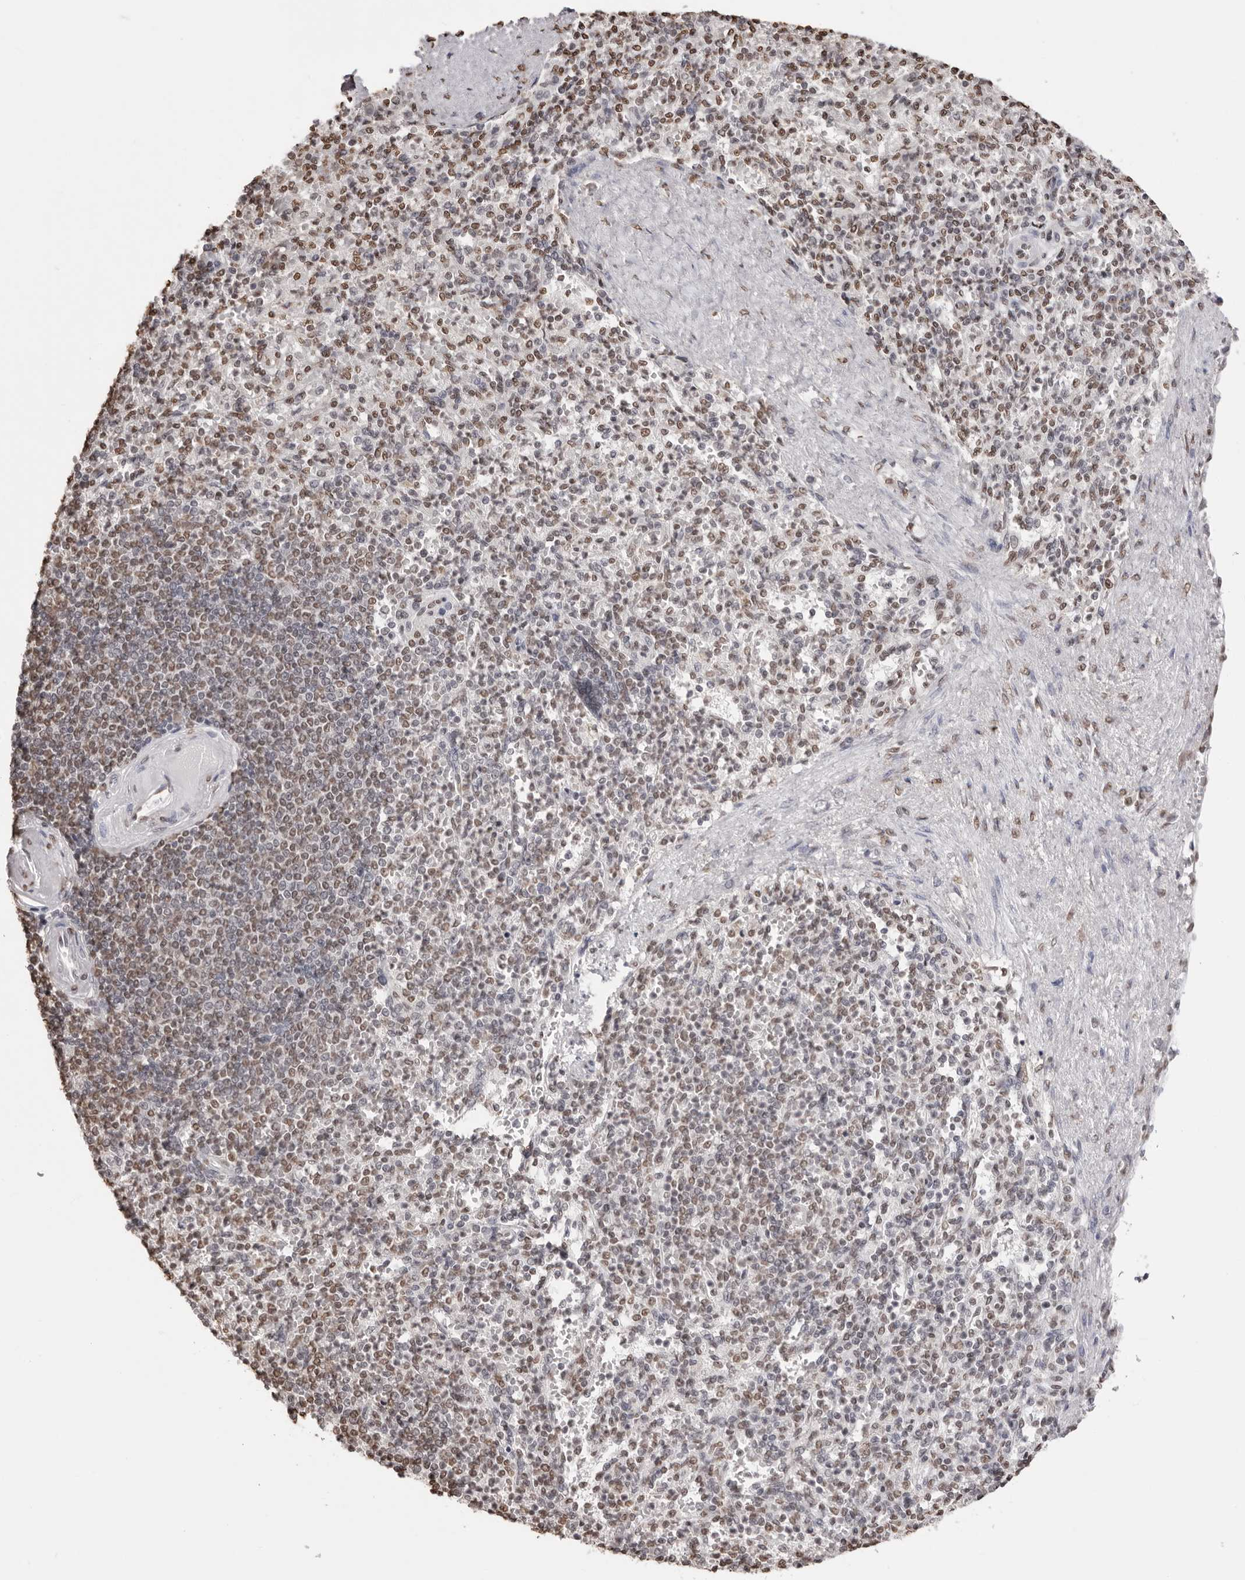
{"staining": {"intensity": "weak", "quantity": "25%-75%", "location": "nuclear"}, "tissue": "spleen", "cell_type": "Cells in red pulp", "image_type": "normal", "snomed": [{"axis": "morphology", "description": "Normal tissue, NOS"}, {"axis": "topography", "description": "Spleen"}], "caption": "Immunohistochemistry histopathology image of benign spleen: human spleen stained using immunohistochemistry shows low levels of weak protein expression localized specifically in the nuclear of cells in red pulp, appearing as a nuclear brown color.", "gene": "OLIG3", "patient": {"sex": "female", "age": 74}}